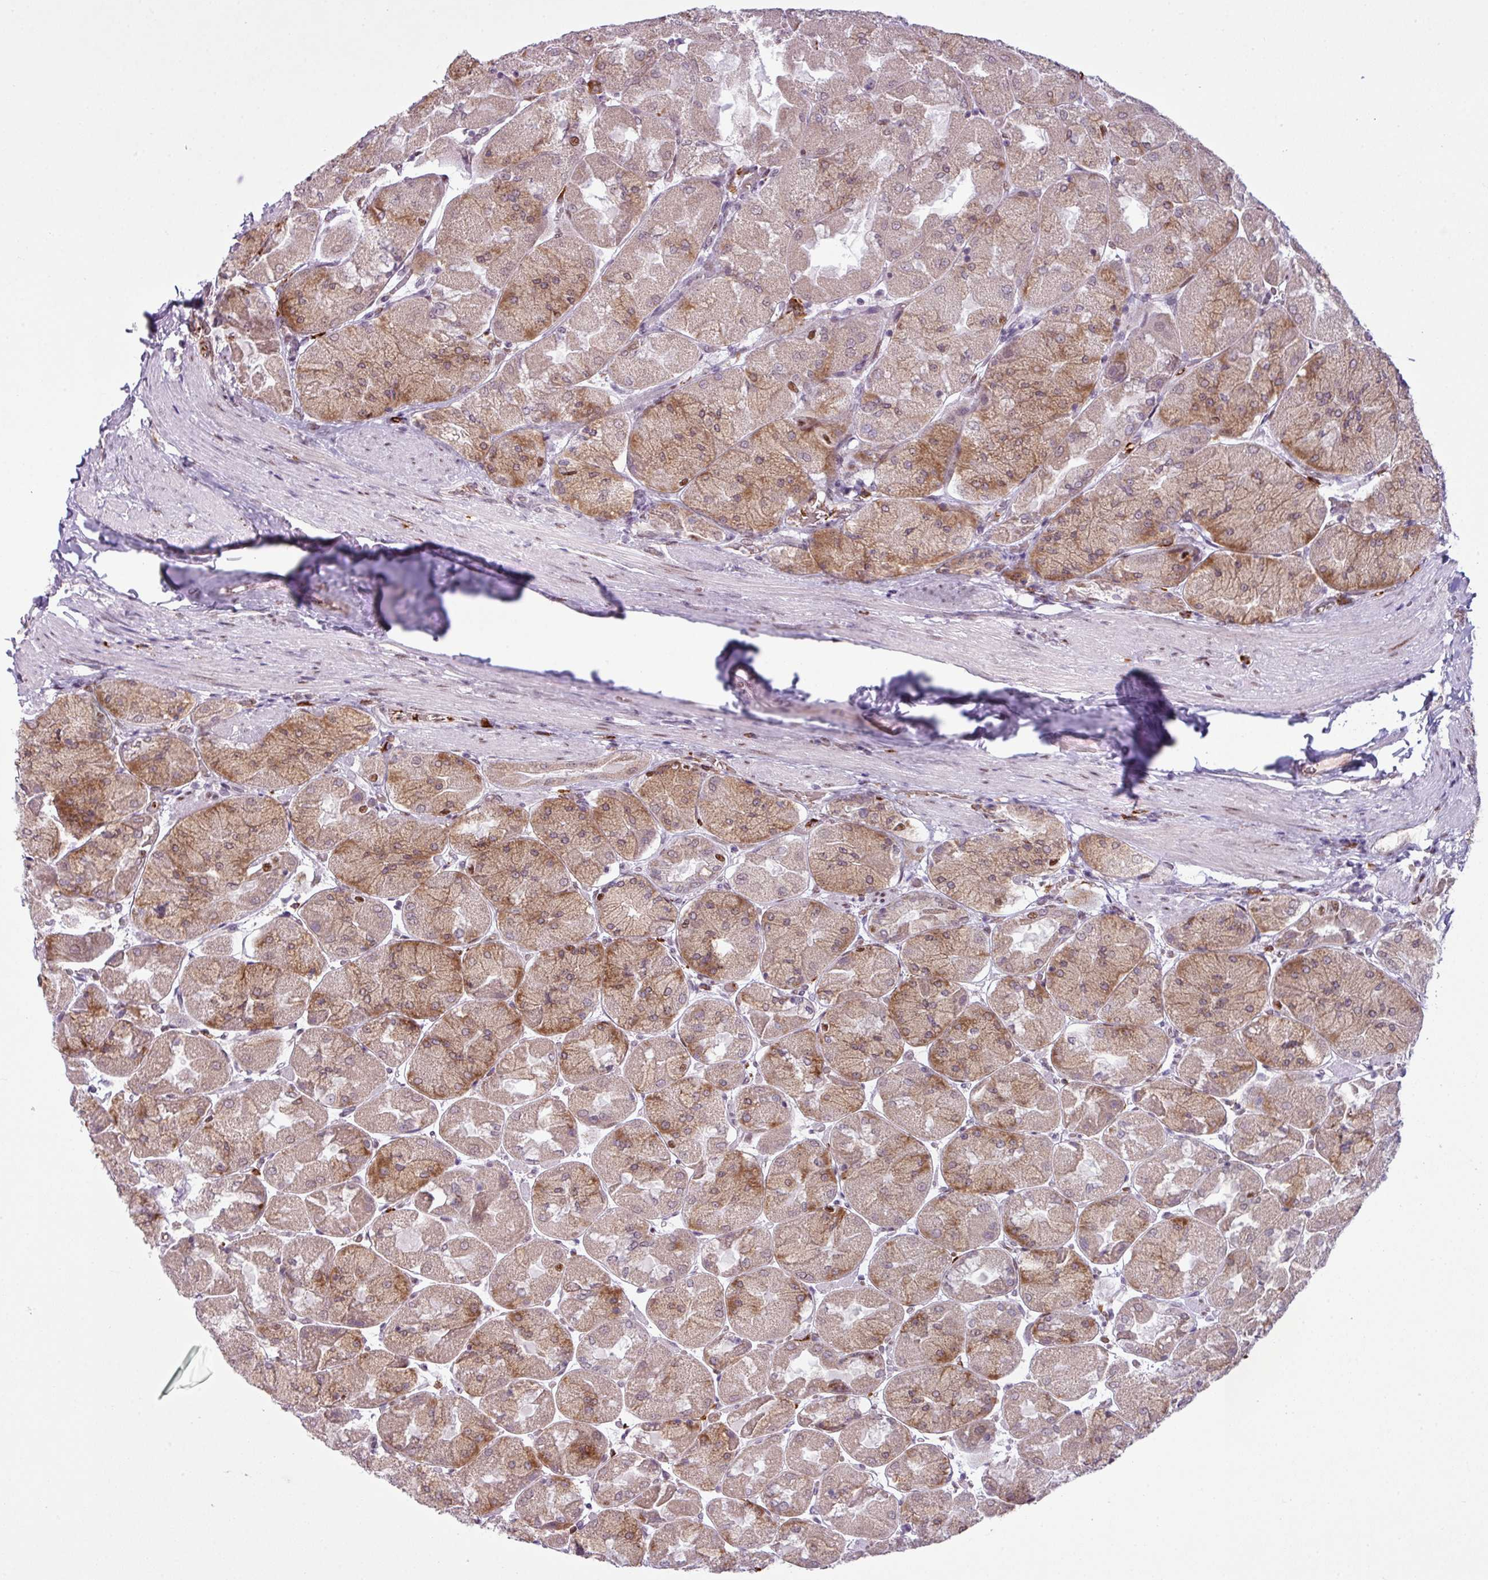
{"staining": {"intensity": "moderate", "quantity": "25%-75%", "location": "cytoplasmic/membranous"}, "tissue": "stomach", "cell_type": "Glandular cells", "image_type": "normal", "snomed": [{"axis": "morphology", "description": "Normal tissue, NOS"}, {"axis": "topography", "description": "Stomach"}], "caption": "This image displays immunohistochemistry staining of normal human stomach, with medium moderate cytoplasmic/membranous staining in approximately 25%-75% of glandular cells.", "gene": "PRDM5", "patient": {"sex": "female", "age": 61}}